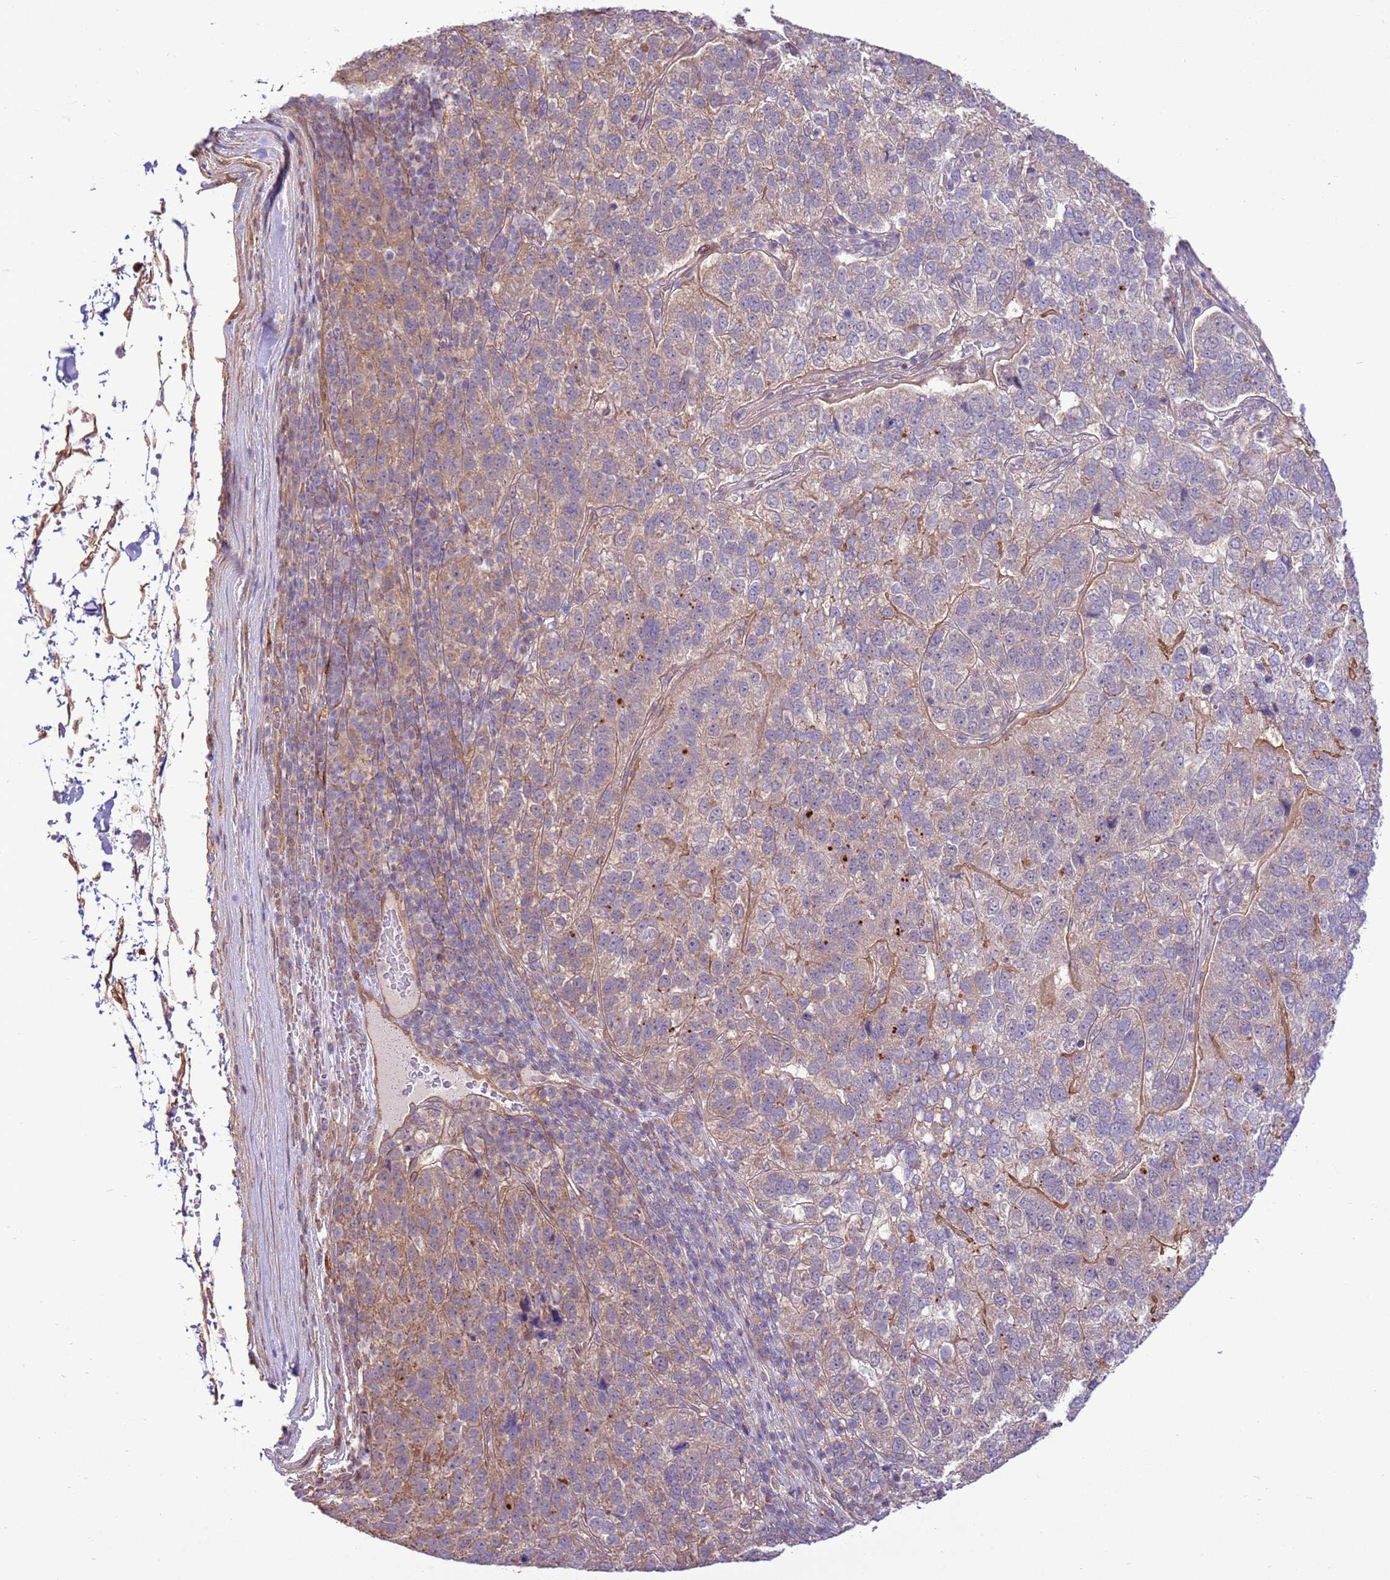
{"staining": {"intensity": "weak", "quantity": "25%-75%", "location": "cytoplasmic/membranous"}, "tissue": "pancreatic cancer", "cell_type": "Tumor cells", "image_type": "cancer", "snomed": [{"axis": "morphology", "description": "Adenocarcinoma, NOS"}, {"axis": "topography", "description": "Pancreas"}], "caption": "A micrograph showing weak cytoplasmic/membranous positivity in approximately 25%-75% of tumor cells in pancreatic cancer (adenocarcinoma), as visualized by brown immunohistochemical staining.", "gene": "SCARA3", "patient": {"sex": "female", "age": 61}}